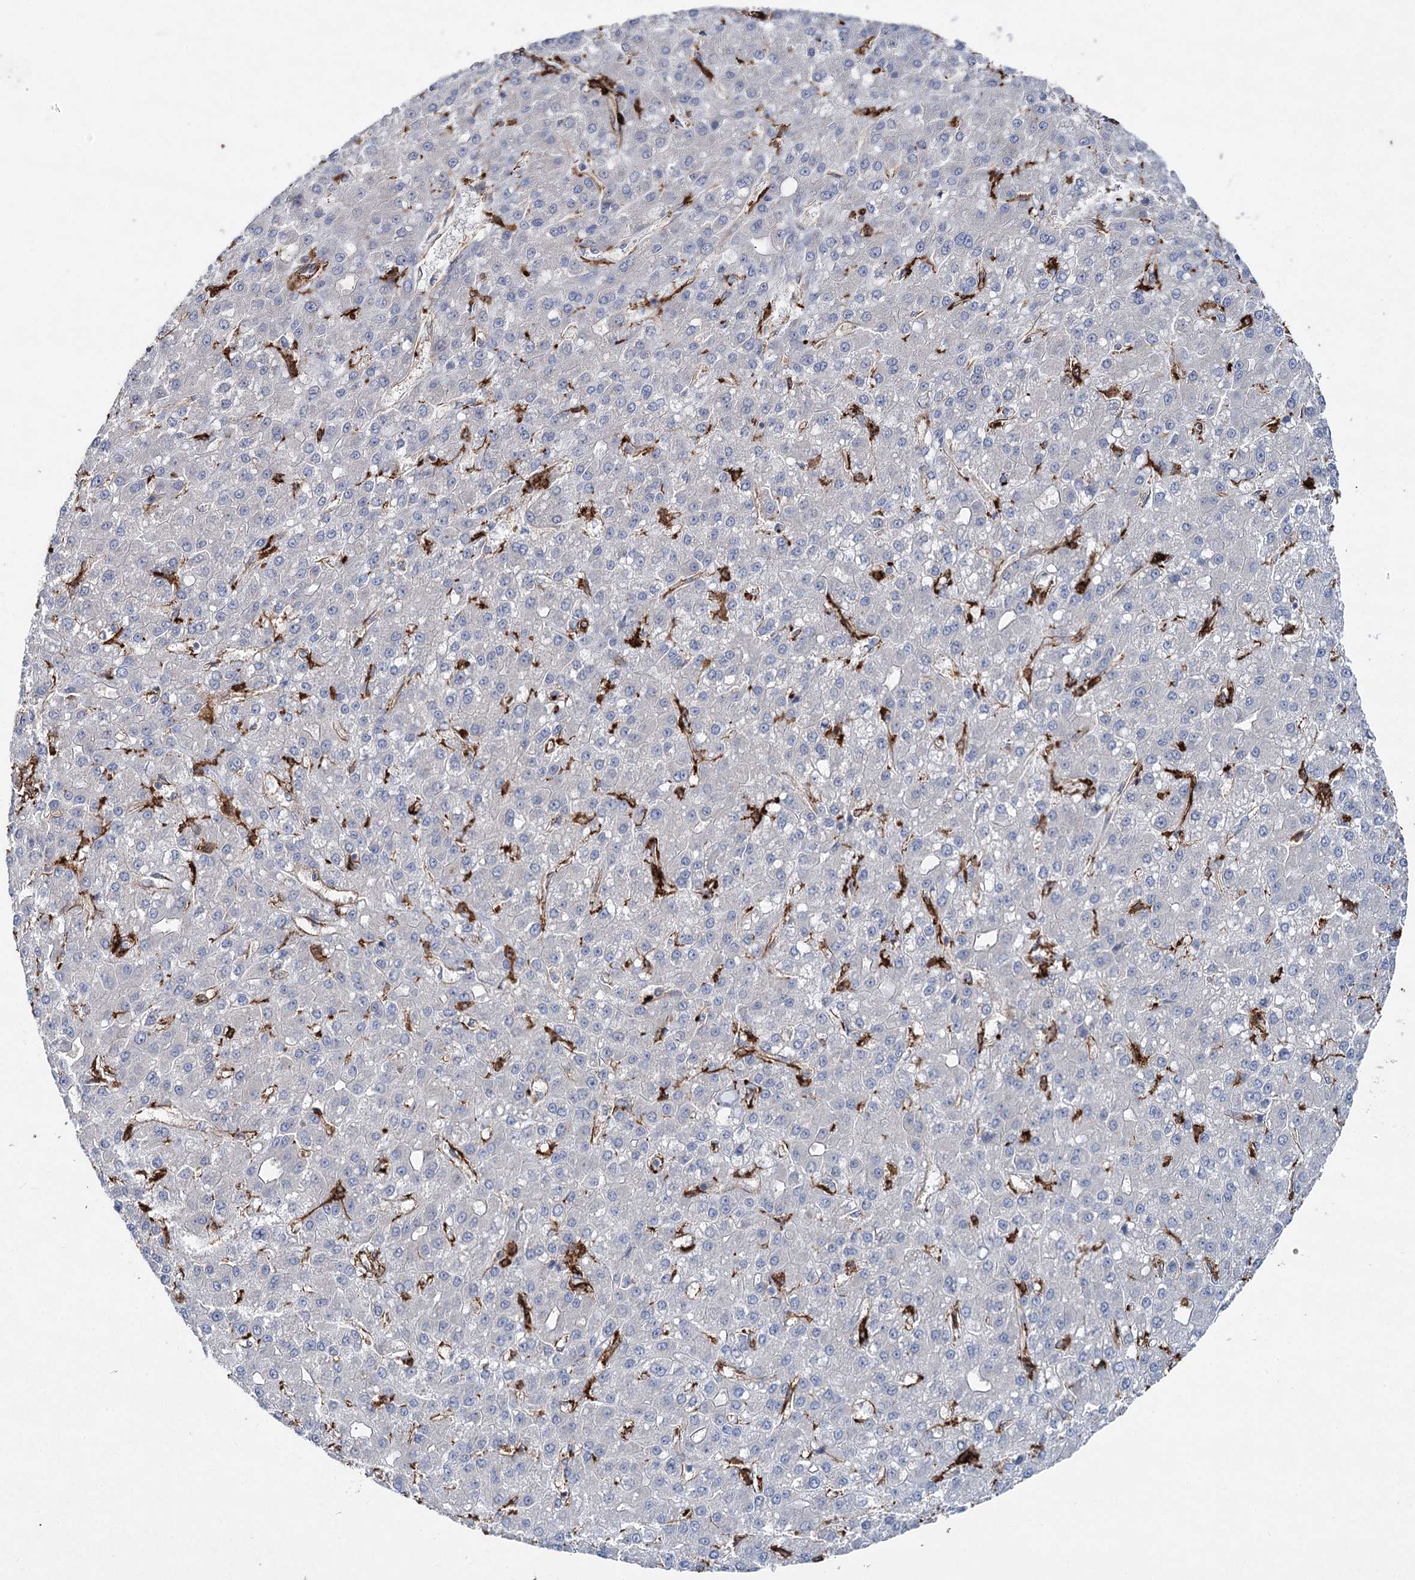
{"staining": {"intensity": "negative", "quantity": "none", "location": "none"}, "tissue": "liver cancer", "cell_type": "Tumor cells", "image_type": "cancer", "snomed": [{"axis": "morphology", "description": "Carcinoma, Hepatocellular, NOS"}, {"axis": "topography", "description": "Liver"}], "caption": "An immunohistochemistry (IHC) photomicrograph of hepatocellular carcinoma (liver) is shown. There is no staining in tumor cells of hepatocellular carcinoma (liver).", "gene": "CLEC4M", "patient": {"sex": "male", "age": 67}}